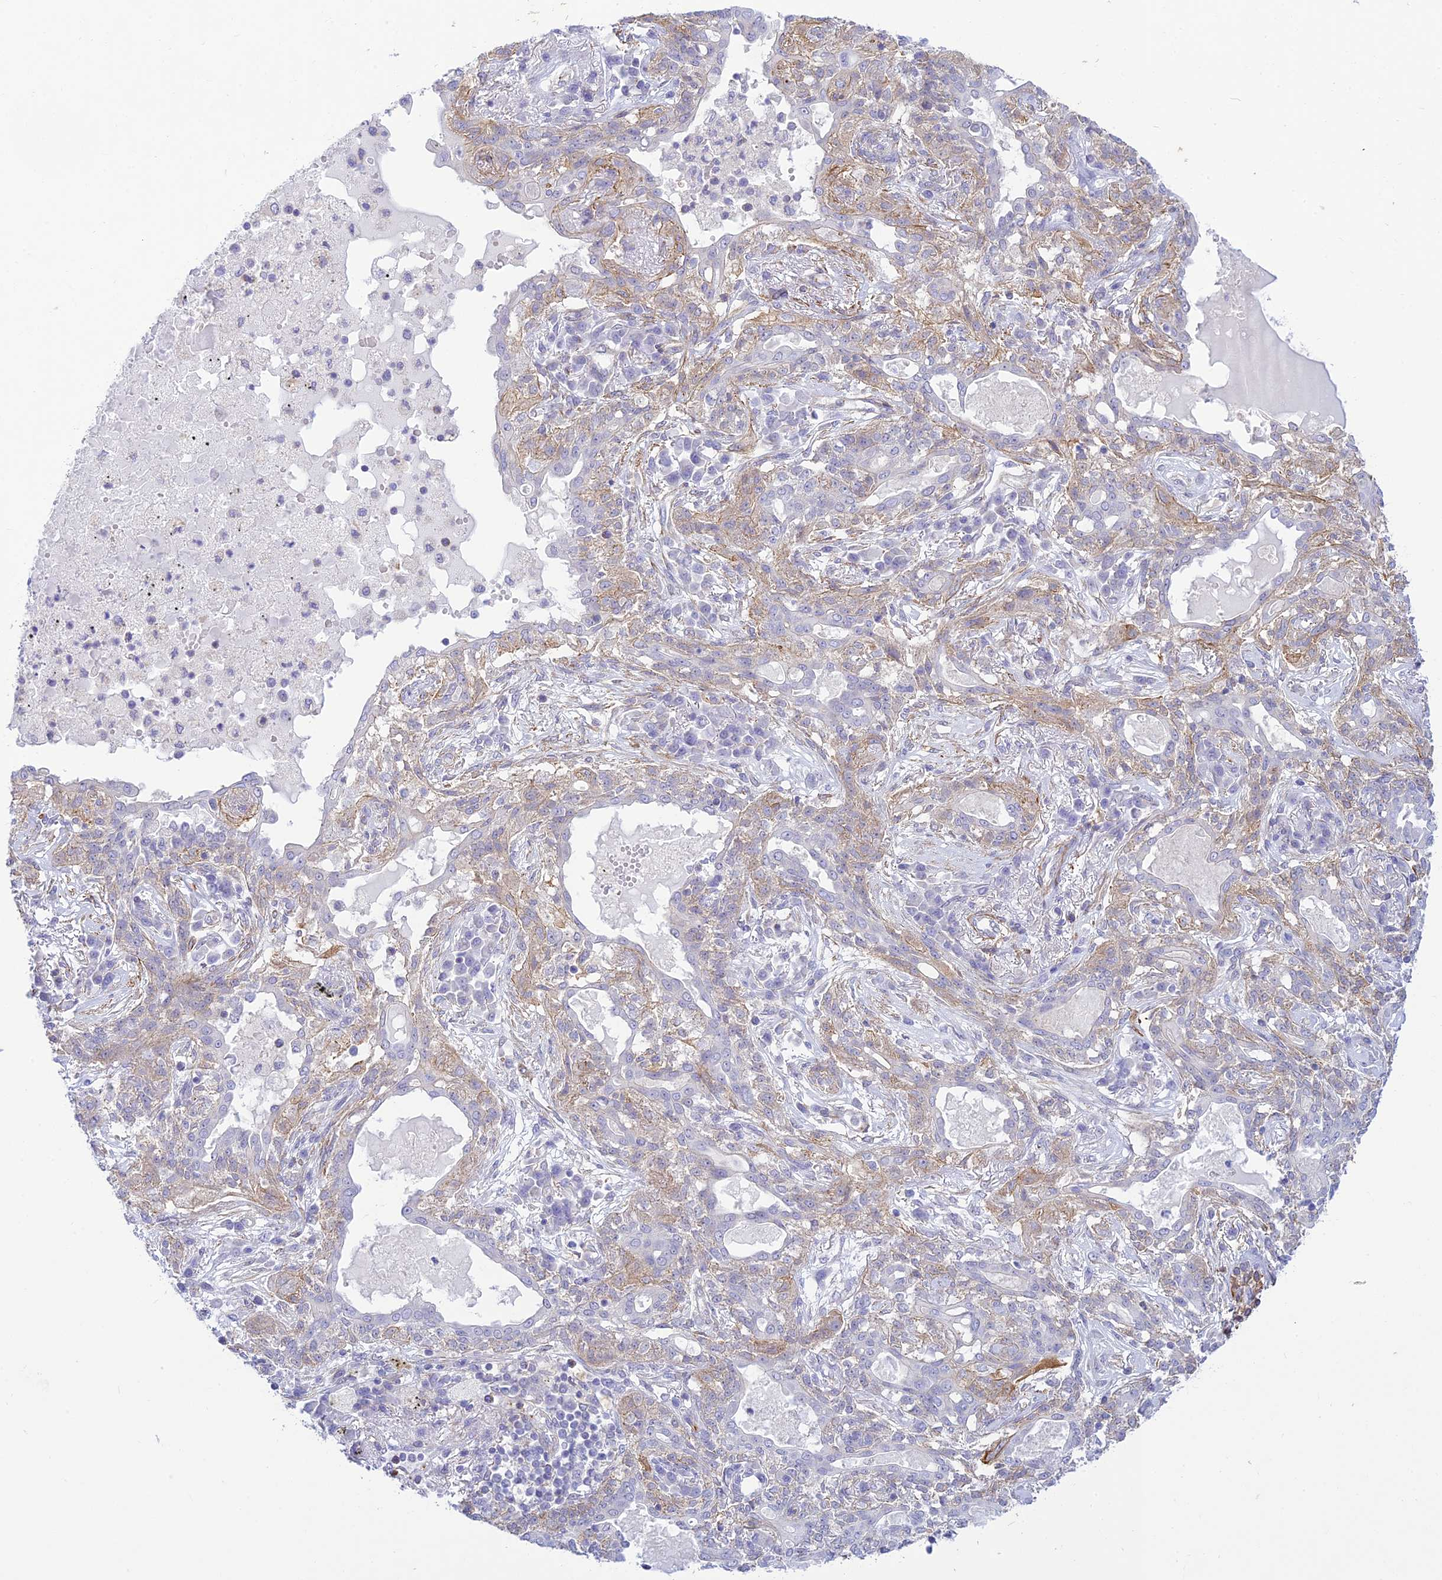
{"staining": {"intensity": "negative", "quantity": "none", "location": "none"}, "tissue": "lung cancer", "cell_type": "Tumor cells", "image_type": "cancer", "snomed": [{"axis": "morphology", "description": "Squamous cell carcinoma, NOS"}, {"axis": "topography", "description": "Lung"}], "caption": "IHC histopathology image of neoplastic tissue: human lung cancer (squamous cell carcinoma) stained with DAB (3,3'-diaminobenzidine) demonstrates no significant protein positivity in tumor cells. The staining was performed using DAB (3,3'-diaminobenzidine) to visualize the protein expression in brown, while the nuclei were stained in blue with hematoxylin (Magnification: 20x).", "gene": "FBXW4", "patient": {"sex": "female", "age": 70}}